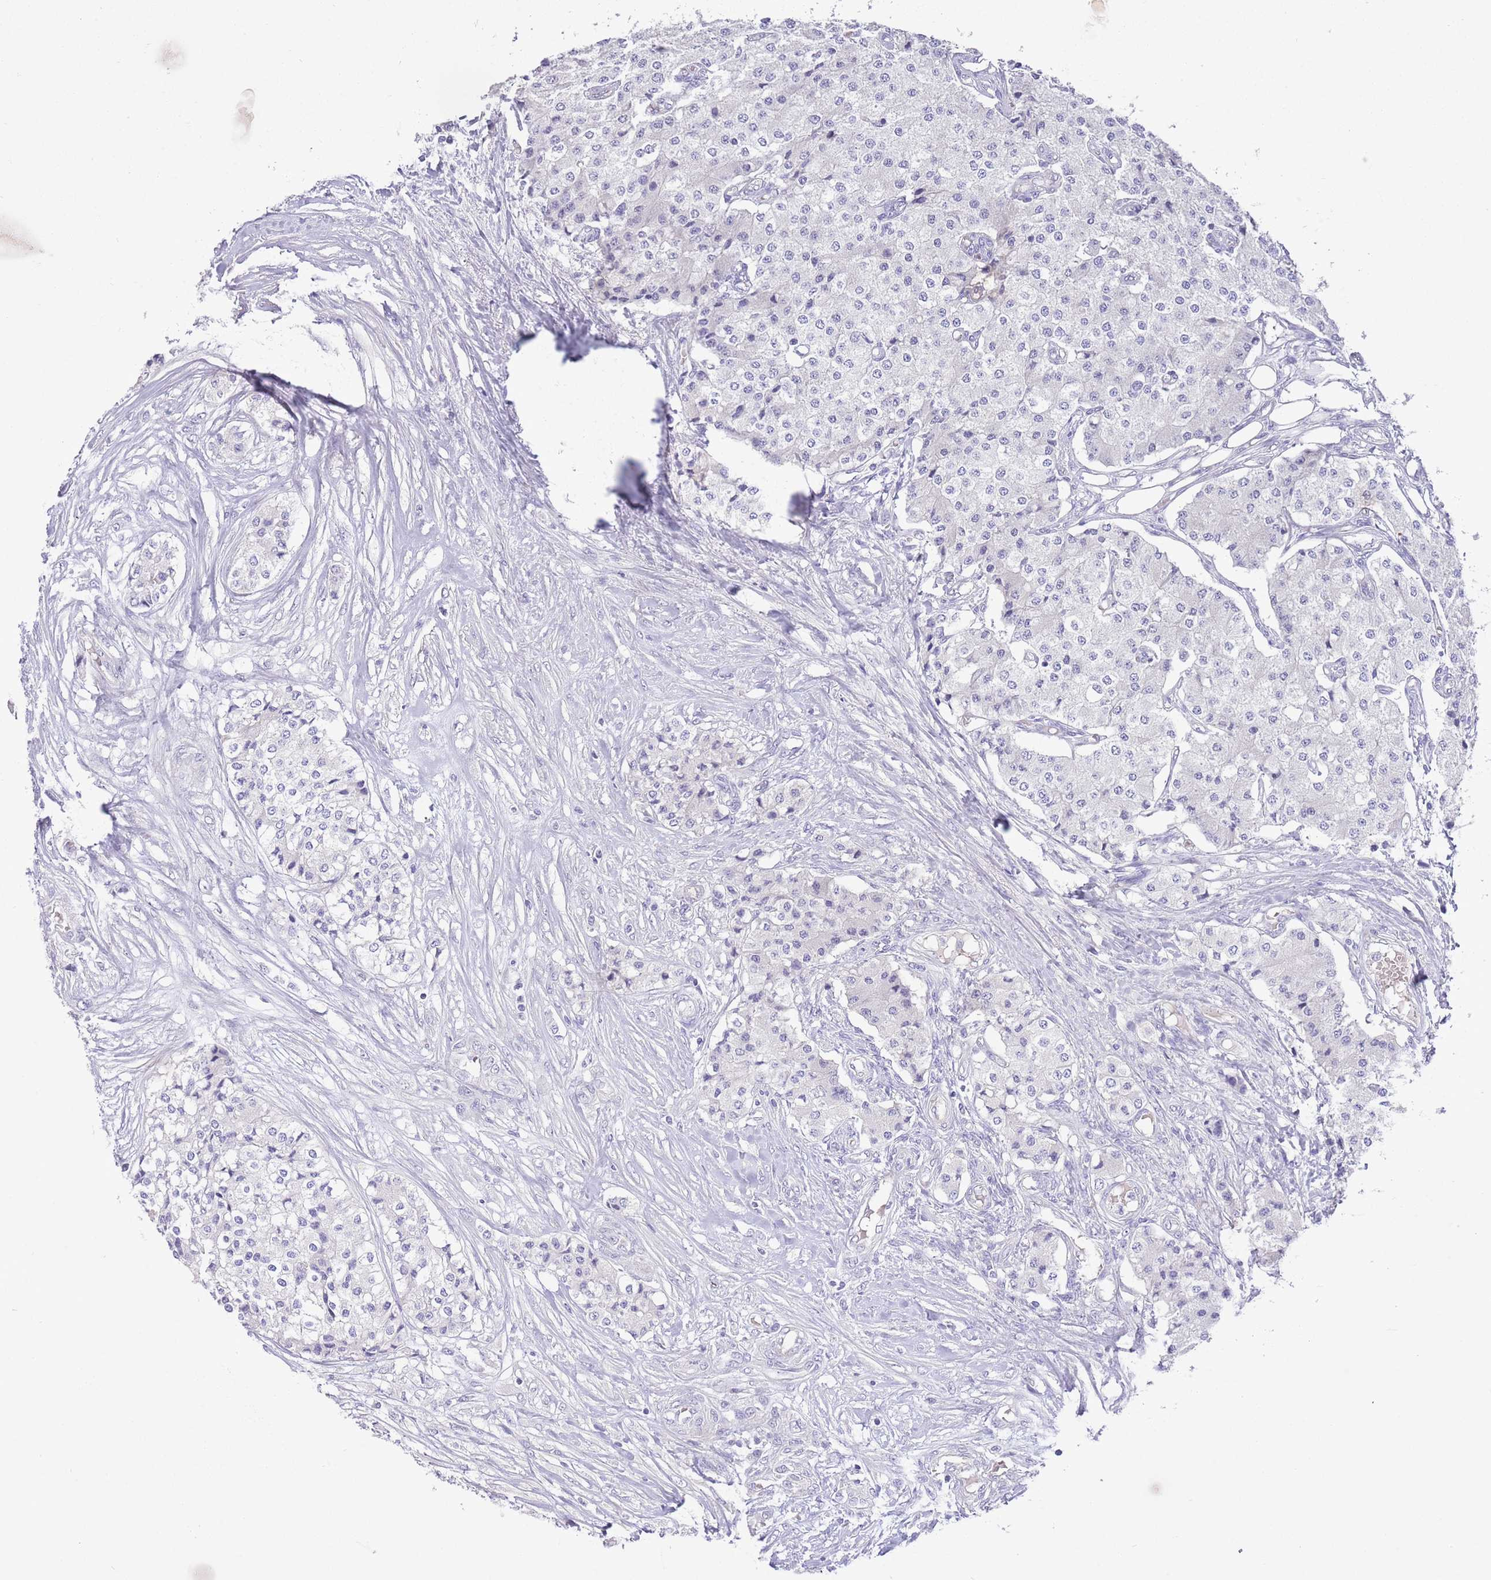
{"staining": {"intensity": "negative", "quantity": "none", "location": "none"}, "tissue": "carcinoid", "cell_type": "Tumor cells", "image_type": "cancer", "snomed": [{"axis": "morphology", "description": "Carcinoid, malignant, NOS"}, {"axis": "topography", "description": "Colon"}], "caption": "Tumor cells show no significant protein staining in carcinoid.", "gene": "SFTPA1", "patient": {"sex": "female", "age": 52}}